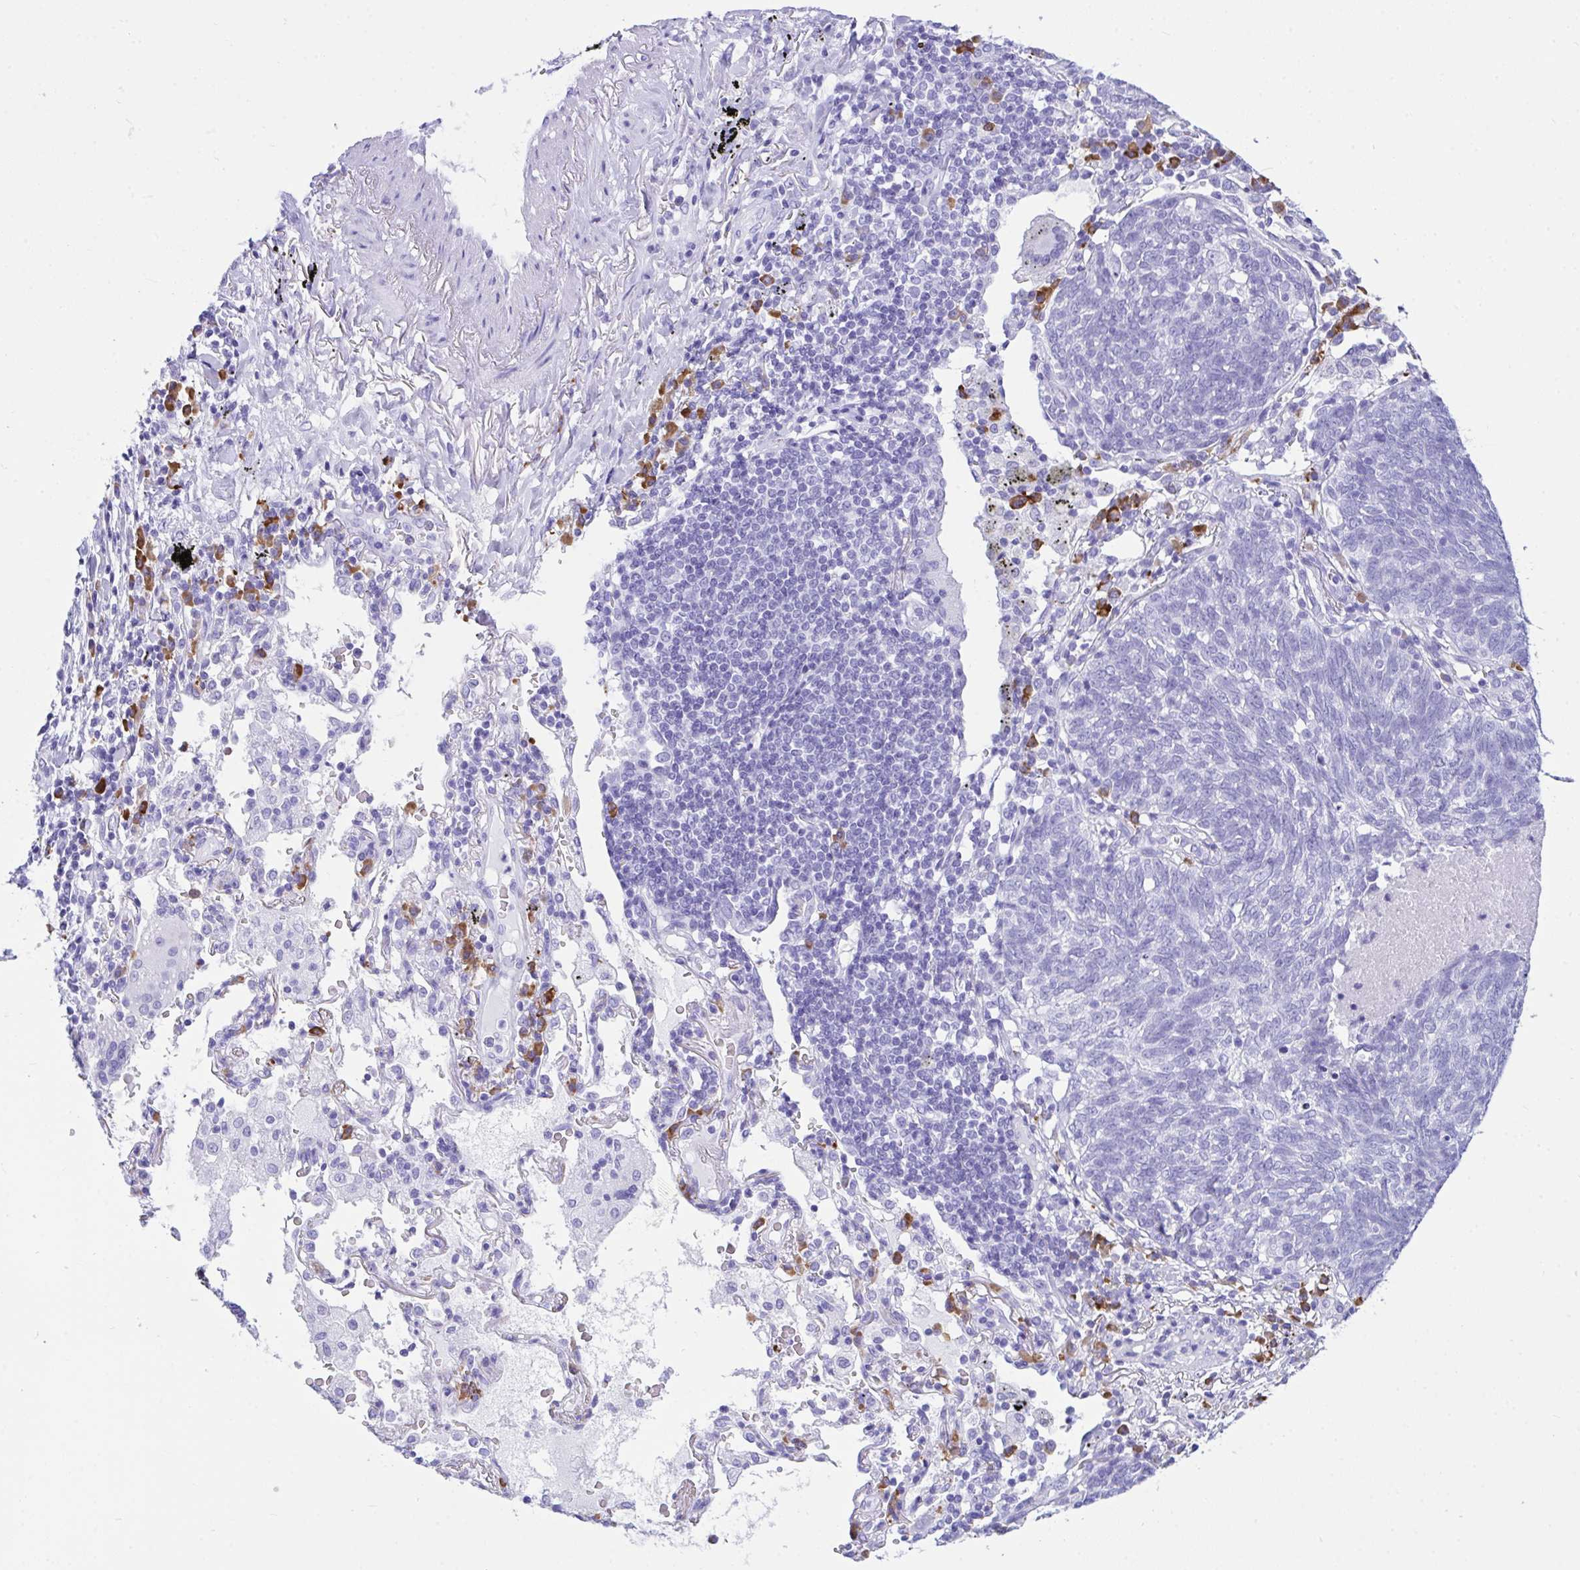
{"staining": {"intensity": "negative", "quantity": "none", "location": "none"}, "tissue": "lung cancer", "cell_type": "Tumor cells", "image_type": "cancer", "snomed": [{"axis": "morphology", "description": "Squamous cell carcinoma, NOS"}, {"axis": "topography", "description": "Lung"}], "caption": "DAB (3,3'-diaminobenzidine) immunohistochemical staining of lung cancer (squamous cell carcinoma) shows no significant positivity in tumor cells. The staining is performed using DAB brown chromogen with nuclei counter-stained in using hematoxylin.", "gene": "BEST4", "patient": {"sex": "female", "age": 72}}